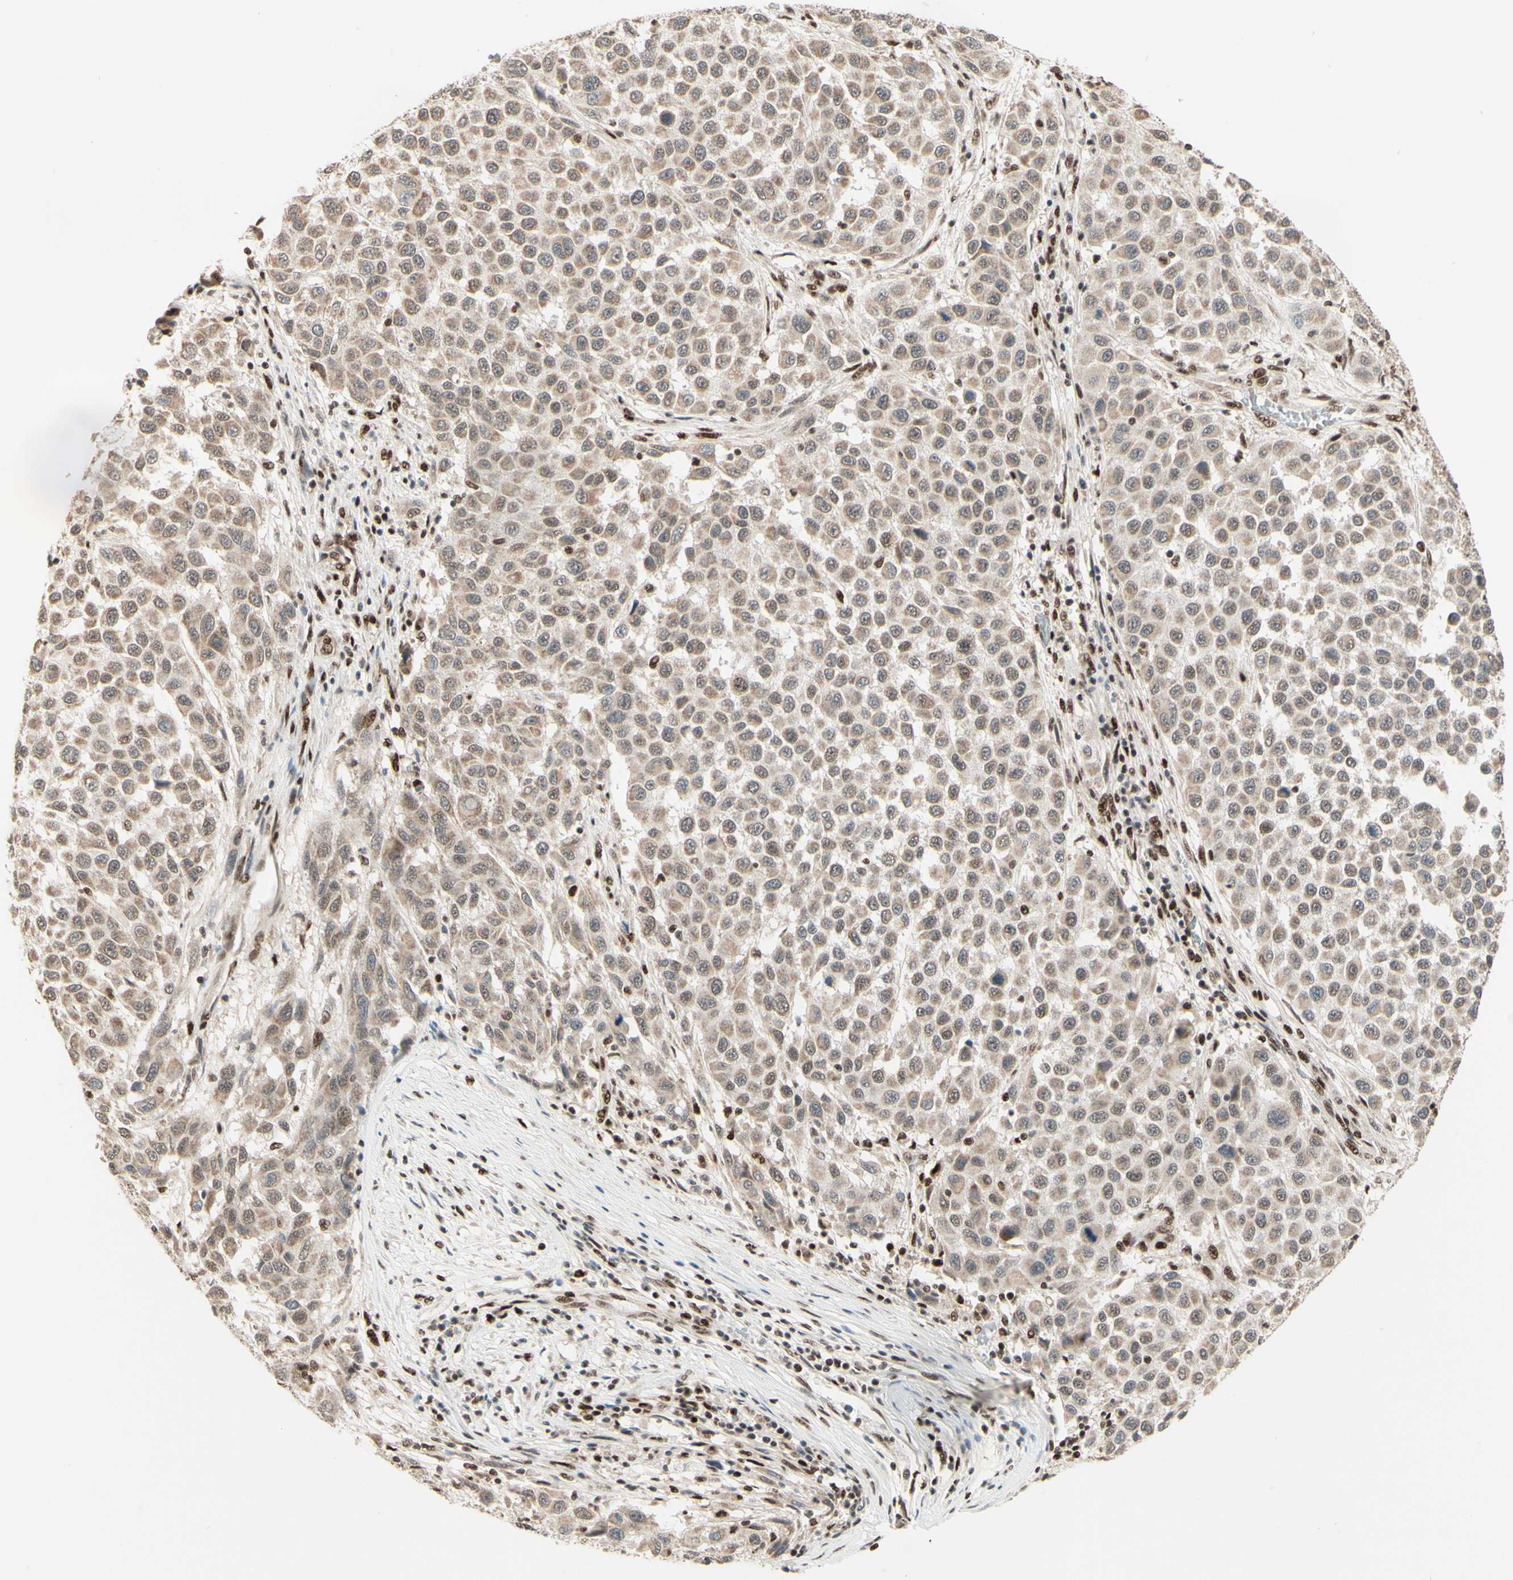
{"staining": {"intensity": "weak", "quantity": ">75%", "location": "cytoplasmic/membranous"}, "tissue": "melanoma", "cell_type": "Tumor cells", "image_type": "cancer", "snomed": [{"axis": "morphology", "description": "Malignant melanoma, Metastatic site"}, {"axis": "topography", "description": "Lymph node"}], "caption": "Malignant melanoma (metastatic site) was stained to show a protein in brown. There is low levels of weak cytoplasmic/membranous positivity in about >75% of tumor cells. (DAB = brown stain, brightfield microscopy at high magnification).", "gene": "NR3C1", "patient": {"sex": "male", "age": 61}}